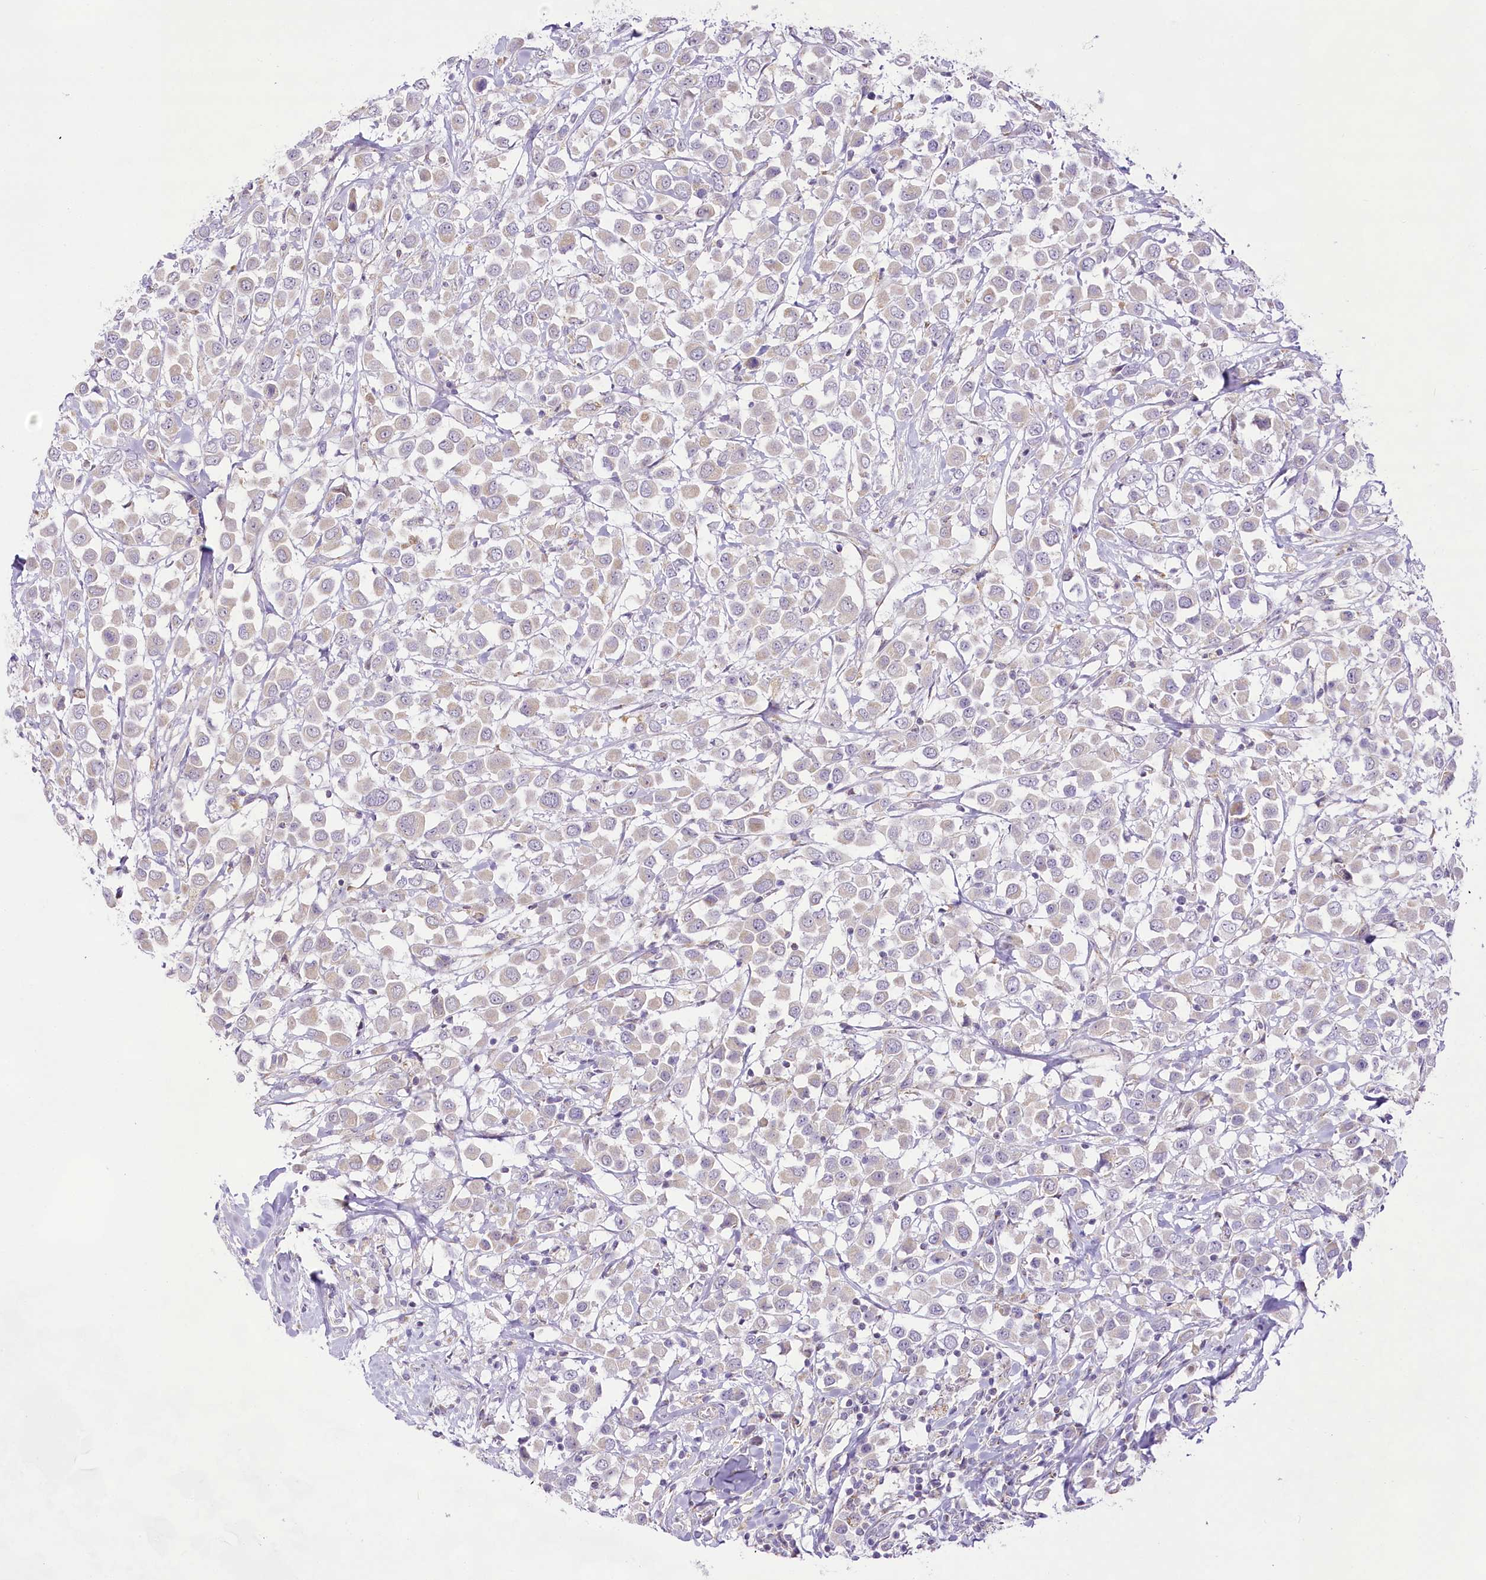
{"staining": {"intensity": "negative", "quantity": "none", "location": "none"}, "tissue": "breast cancer", "cell_type": "Tumor cells", "image_type": "cancer", "snomed": [{"axis": "morphology", "description": "Duct carcinoma"}, {"axis": "topography", "description": "Breast"}], "caption": "High magnification brightfield microscopy of breast cancer stained with DAB (3,3'-diaminobenzidine) (brown) and counterstained with hematoxylin (blue): tumor cells show no significant positivity. The staining was performed using DAB to visualize the protein expression in brown, while the nuclei were stained in blue with hematoxylin (Magnification: 20x).", "gene": "CCDC30", "patient": {"sex": "female", "age": 61}}